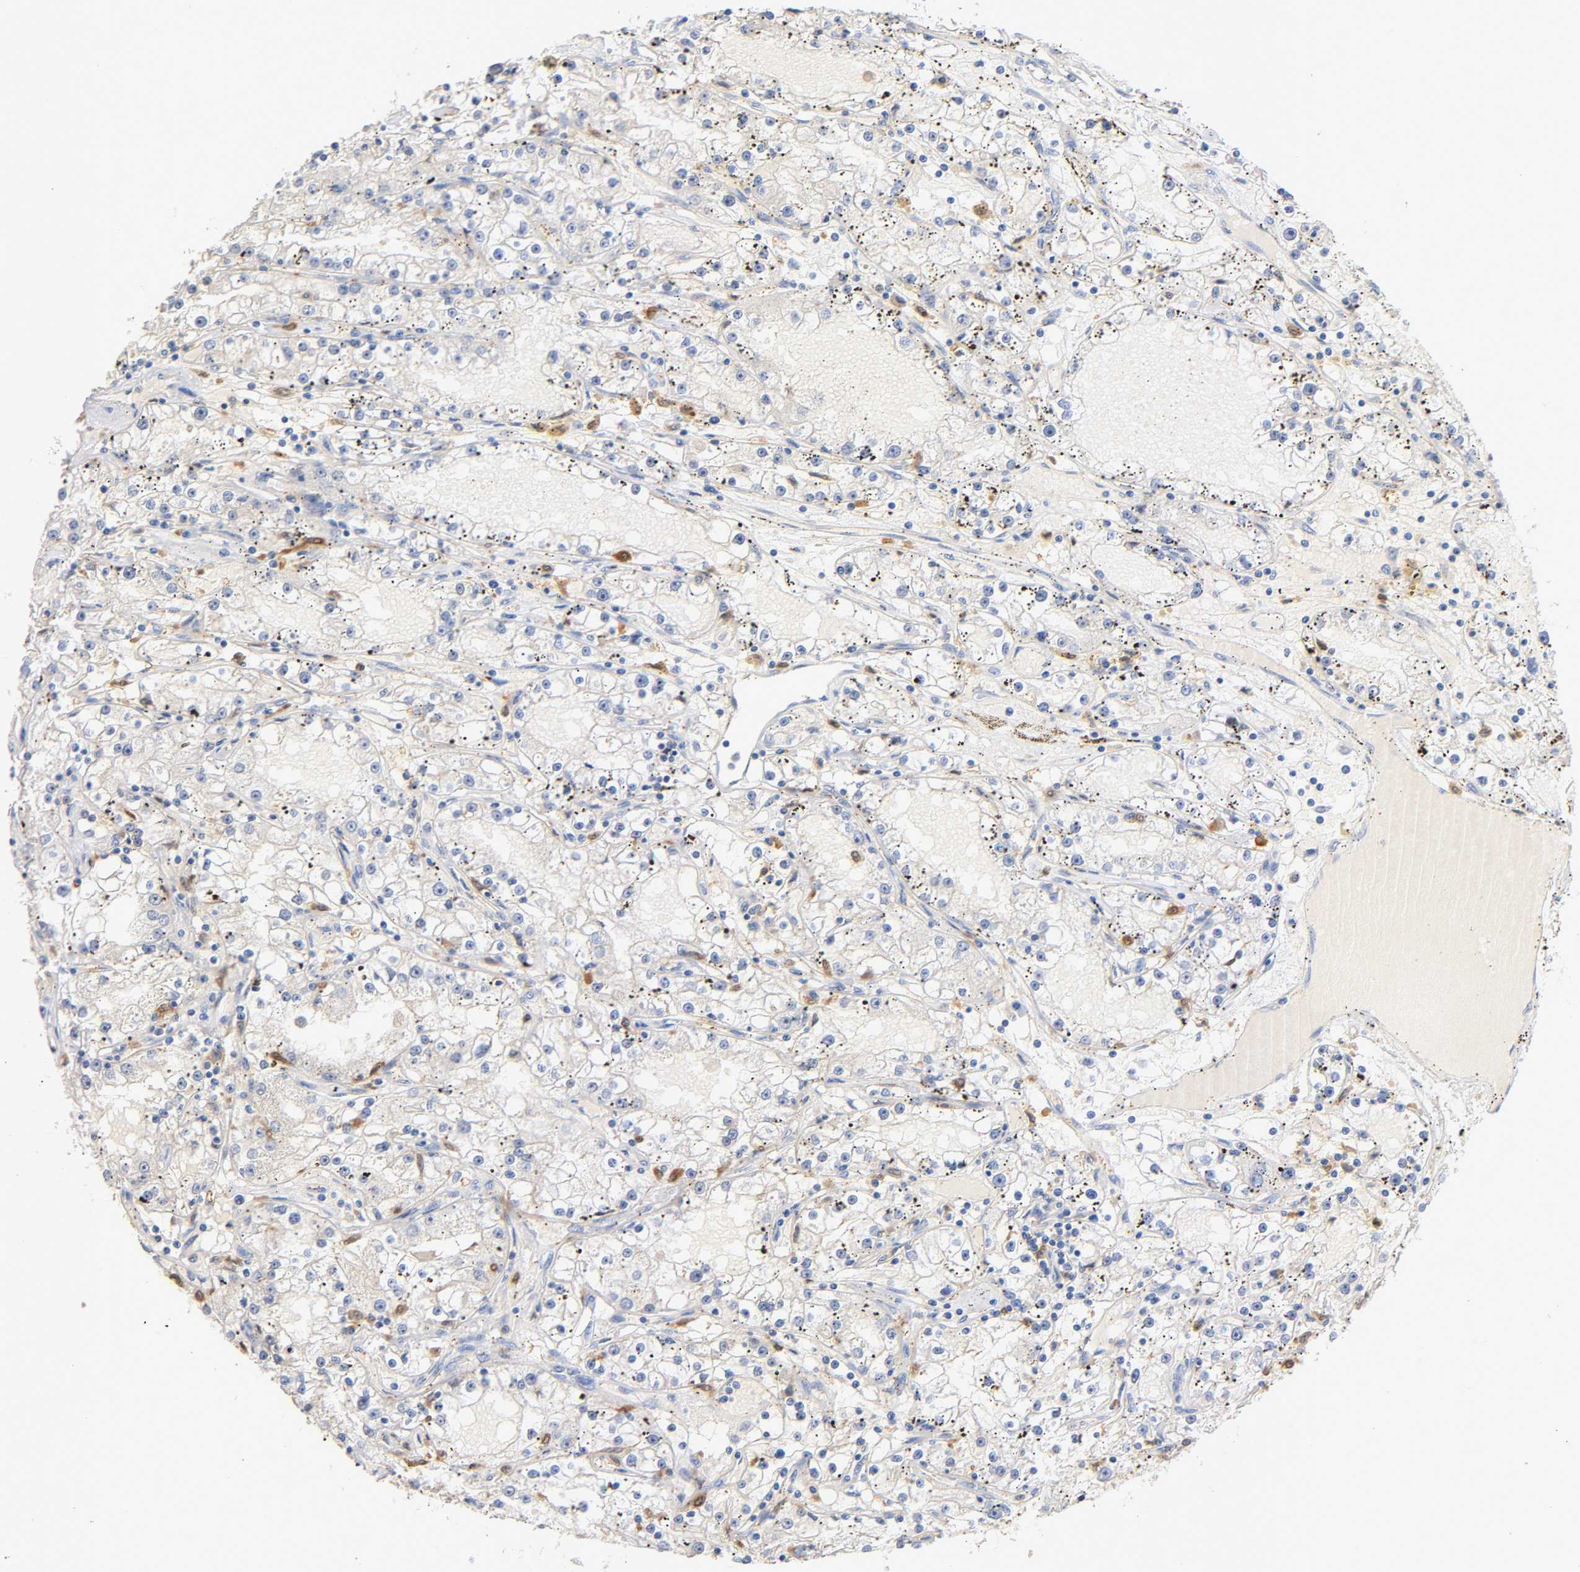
{"staining": {"intensity": "negative", "quantity": "none", "location": "none"}, "tissue": "renal cancer", "cell_type": "Tumor cells", "image_type": "cancer", "snomed": [{"axis": "morphology", "description": "Adenocarcinoma, NOS"}, {"axis": "topography", "description": "Kidney"}], "caption": "High power microscopy photomicrograph of an immunohistochemistry image of renal cancer (adenocarcinoma), revealing no significant expression in tumor cells.", "gene": "IL18", "patient": {"sex": "male", "age": 56}}